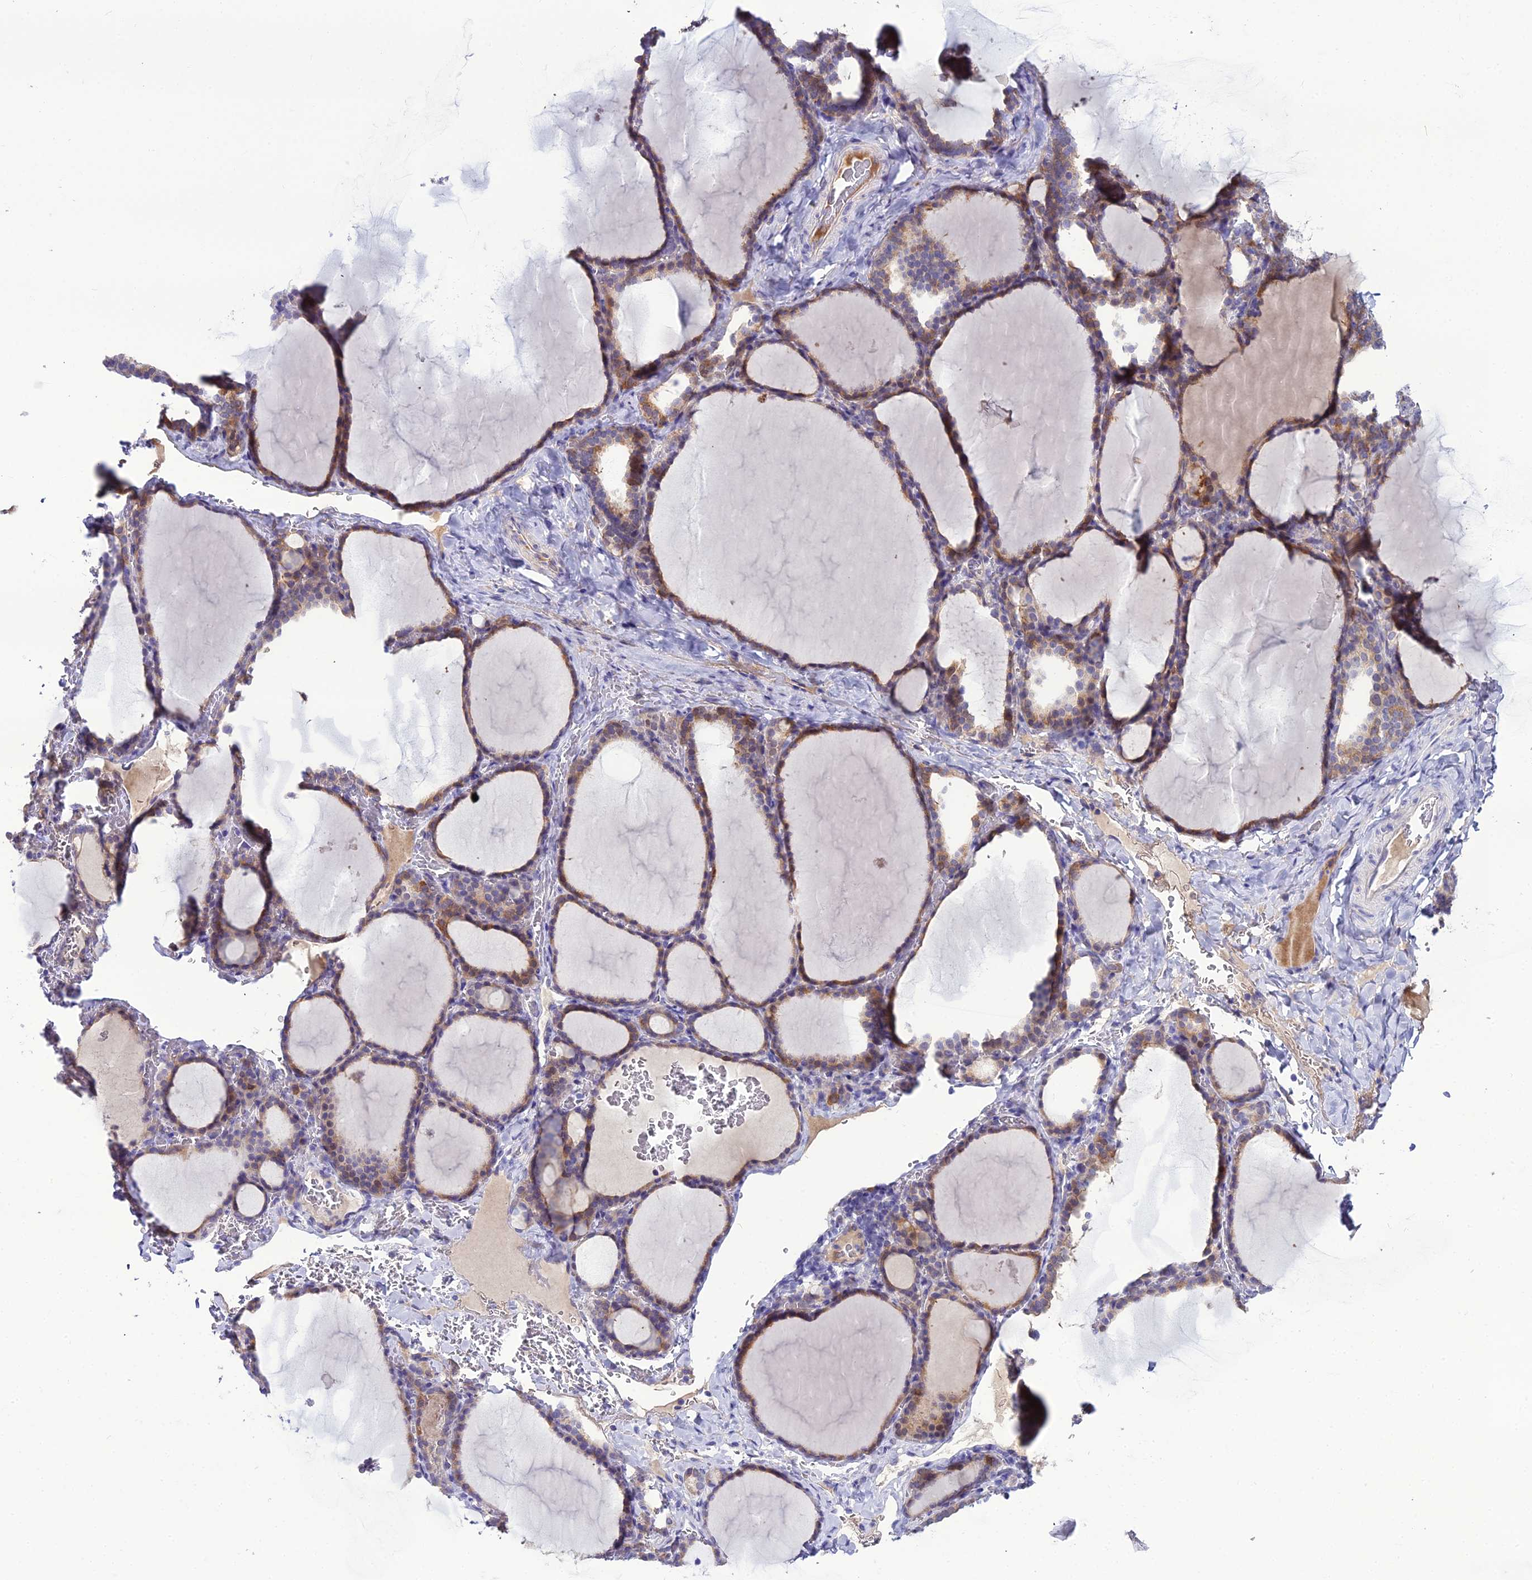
{"staining": {"intensity": "moderate", "quantity": "25%-75%", "location": "cytoplasmic/membranous"}, "tissue": "thyroid gland", "cell_type": "Glandular cells", "image_type": "normal", "snomed": [{"axis": "morphology", "description": "Normal tissue, NOS"}, {"axis": "topography", "description": "Thyroid gland"}], "caption": "A micrograph of thyroid gland stained for a protein shows moderate cytoplasmic/membranous brown staining in glandular cells. The protein of interest is stained brown, and the nuclei are stained in blue (DAB IHC with brightfield microscopy, high magnification).", "gene": "MB21D2", "patient": {"sex": "female", "age": 39}}